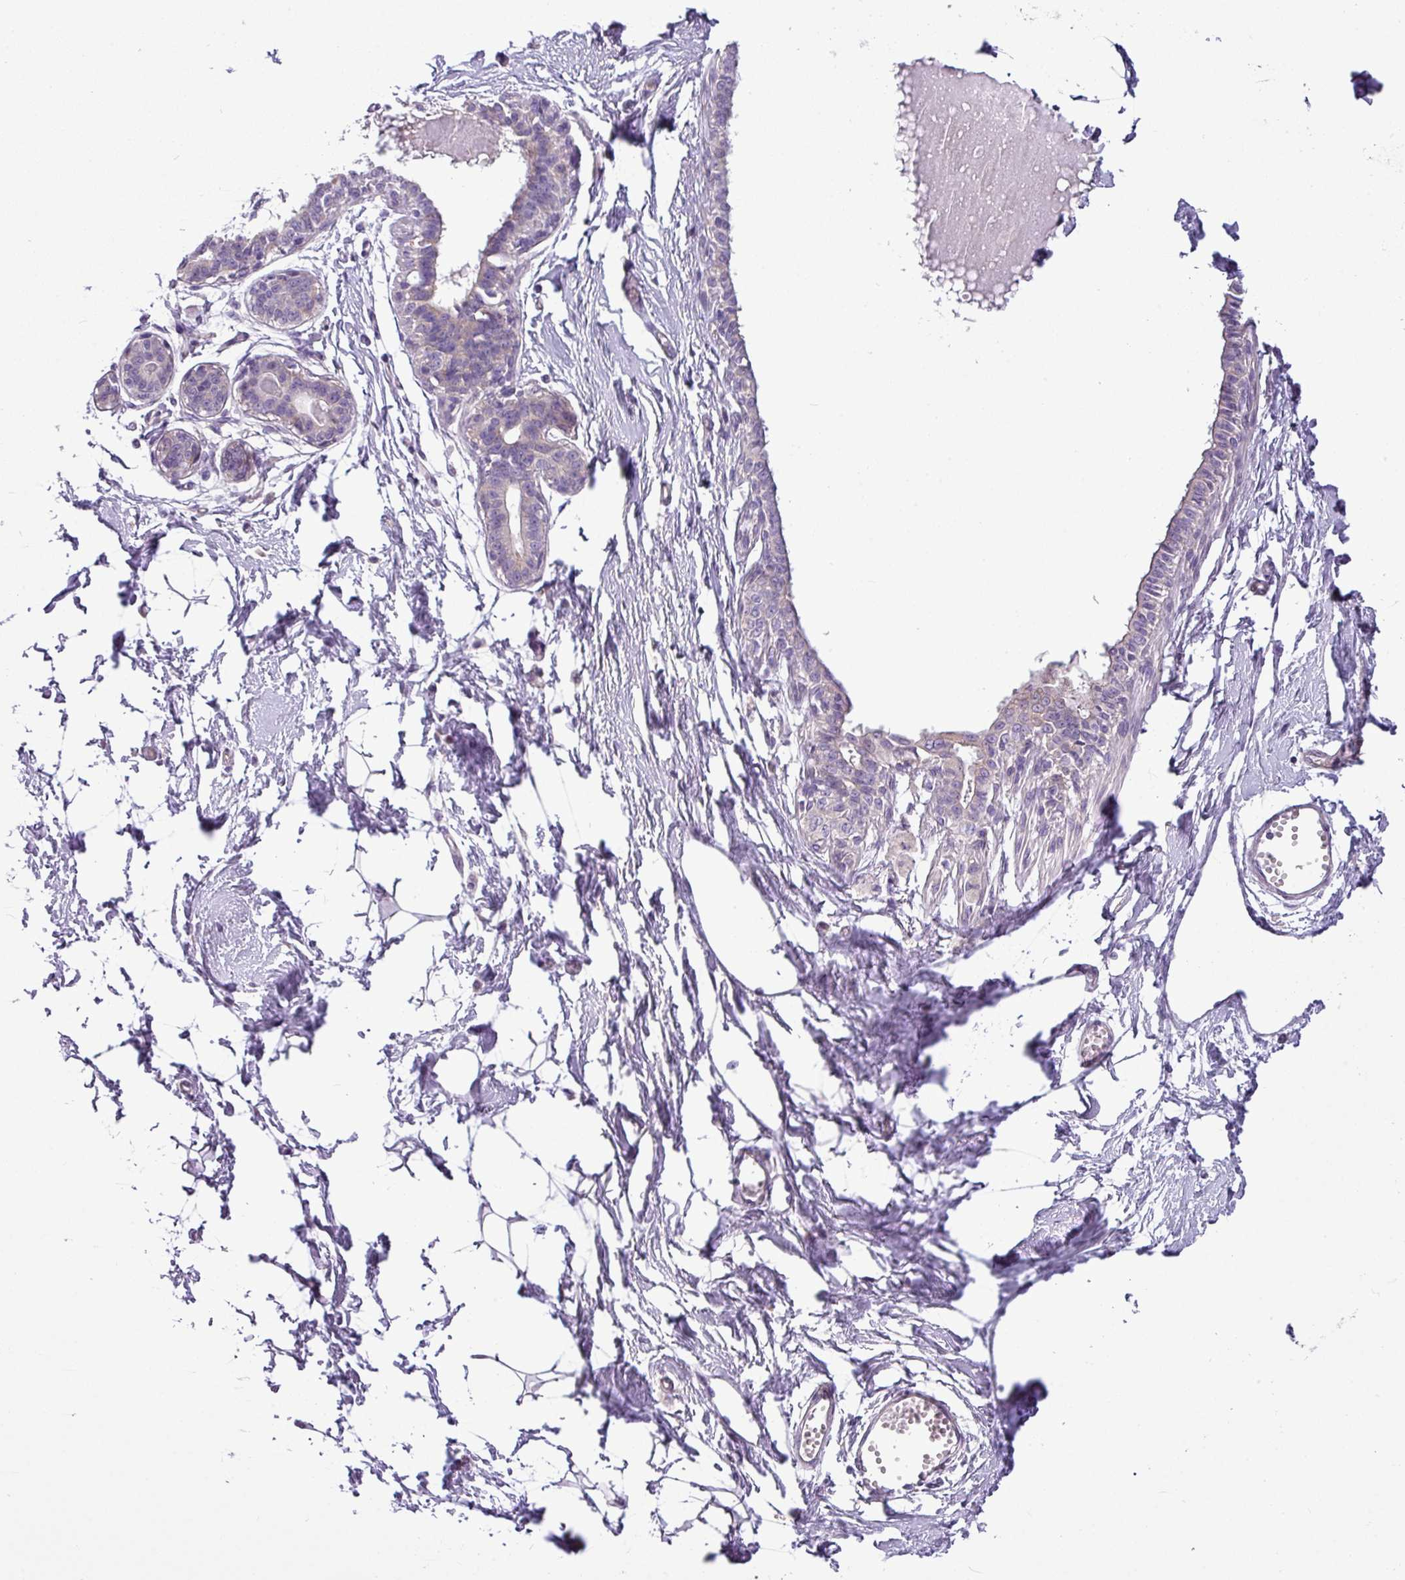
{"staining": {"intensity": "negative", "quantity": "none", "location": "none"}, "tissue": "breast", "cell_type": "Adipocytes", "image_type": "normal", "snomed": [{"axis": "morphology", "description": "Normal tissue, NOS"}, {"axis": "topography", "description": "Breast"}], "caption": "Adipocytes are negative for protein expression in normal human breast. The staining is performed using DAB (3,3'-diaminobenzidine) brown chromogen with nuclei counter-stained in using hematoxylin.", "gene": "TOR1AIP2", "patient": {"sex": "female", "age": 45}}